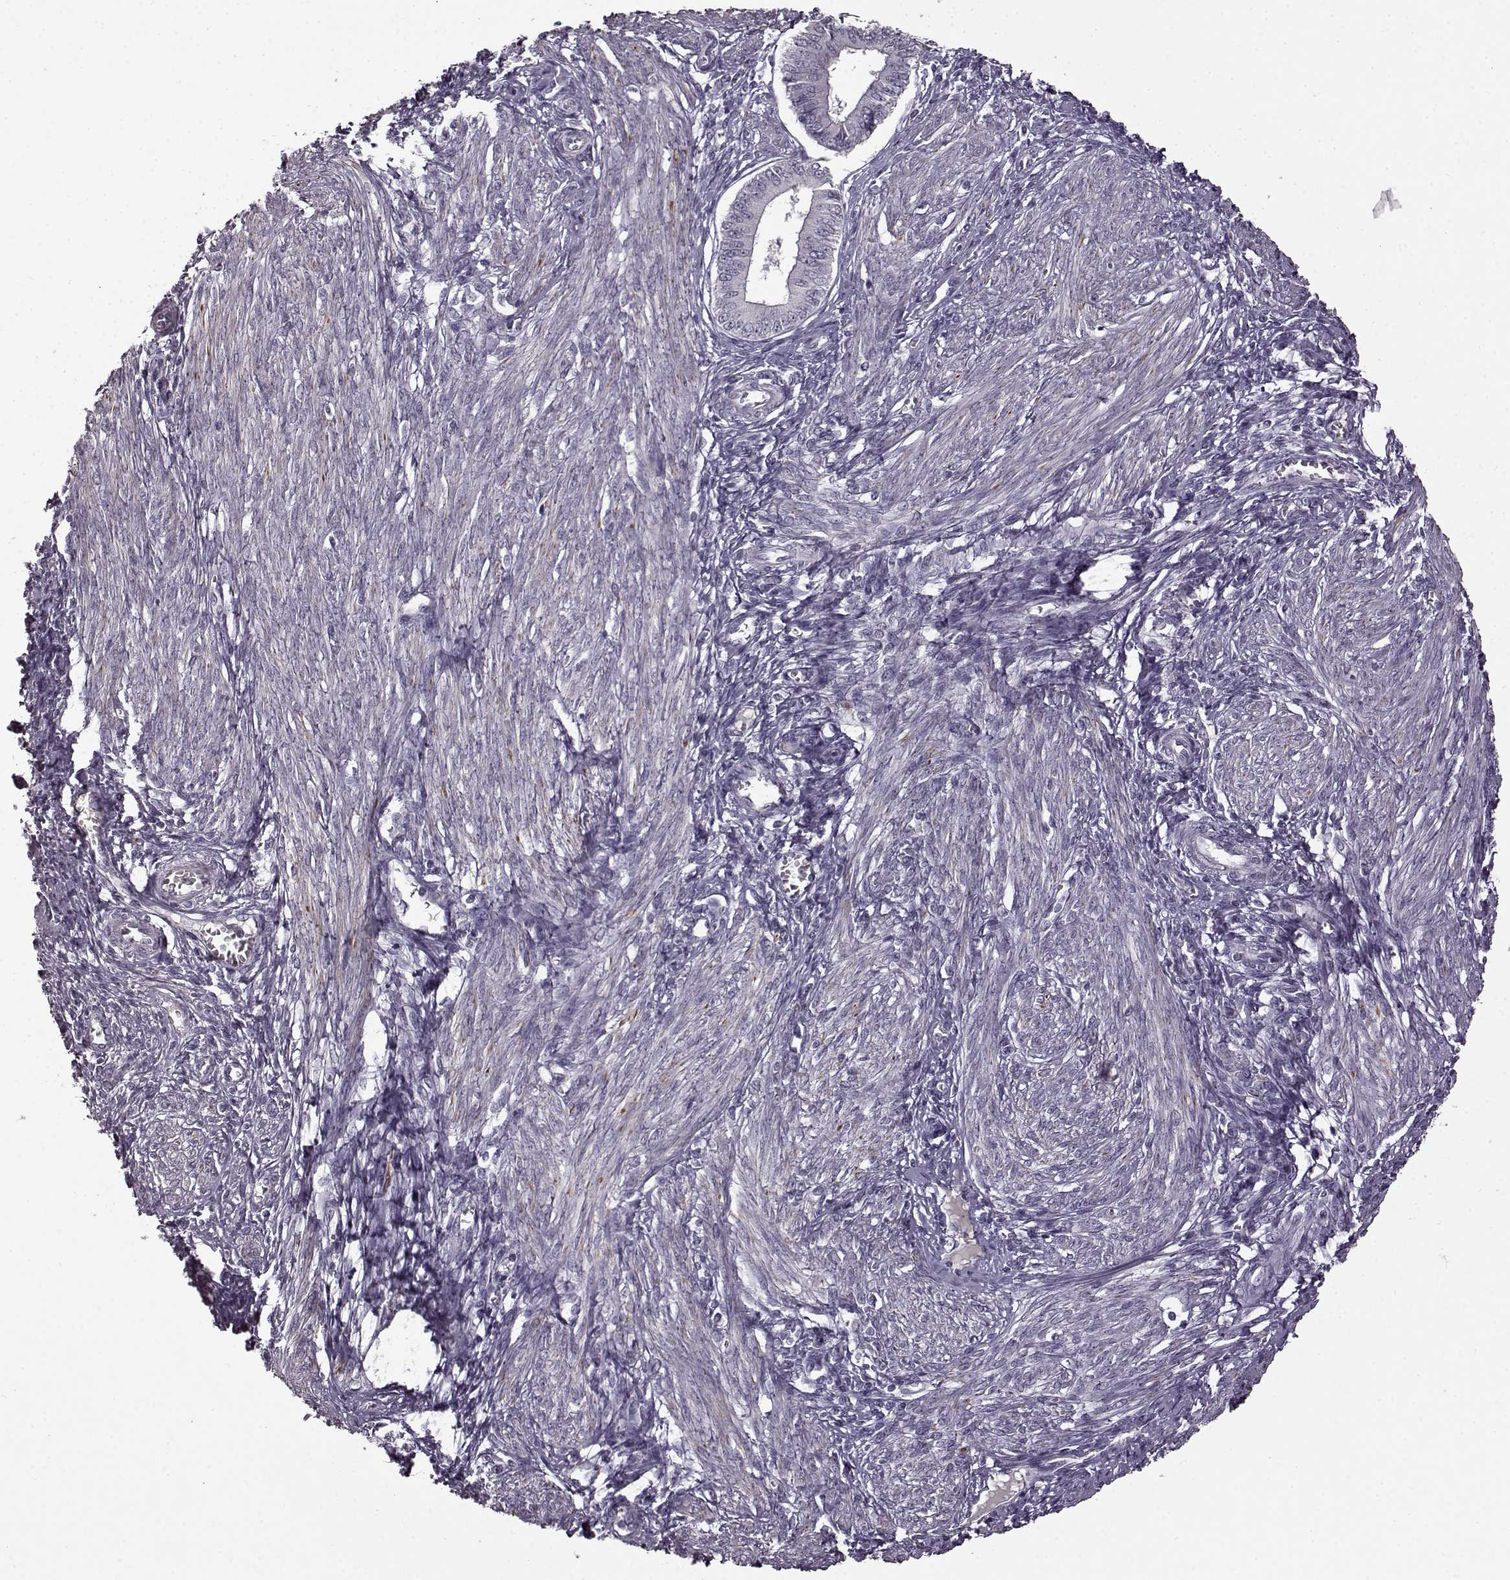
{"staining": {"intensity": "negative", "quantity": "none", "location": "none"}, "tissue": "endometrium", "cell_type": "Cells in endometrial stroma", "image_type": "normal", "snomed": [{"axis": "morphology", "description": "Normal tissue, NOS"}, {"axis": "topography", "description": "Endometrium"}], "caption": "The photomicrograph displays no significant expression in cells in endometrial stroma of endometrium.", "gene": "CNGA3", "patient": {"sex": "female", "age": 42}}